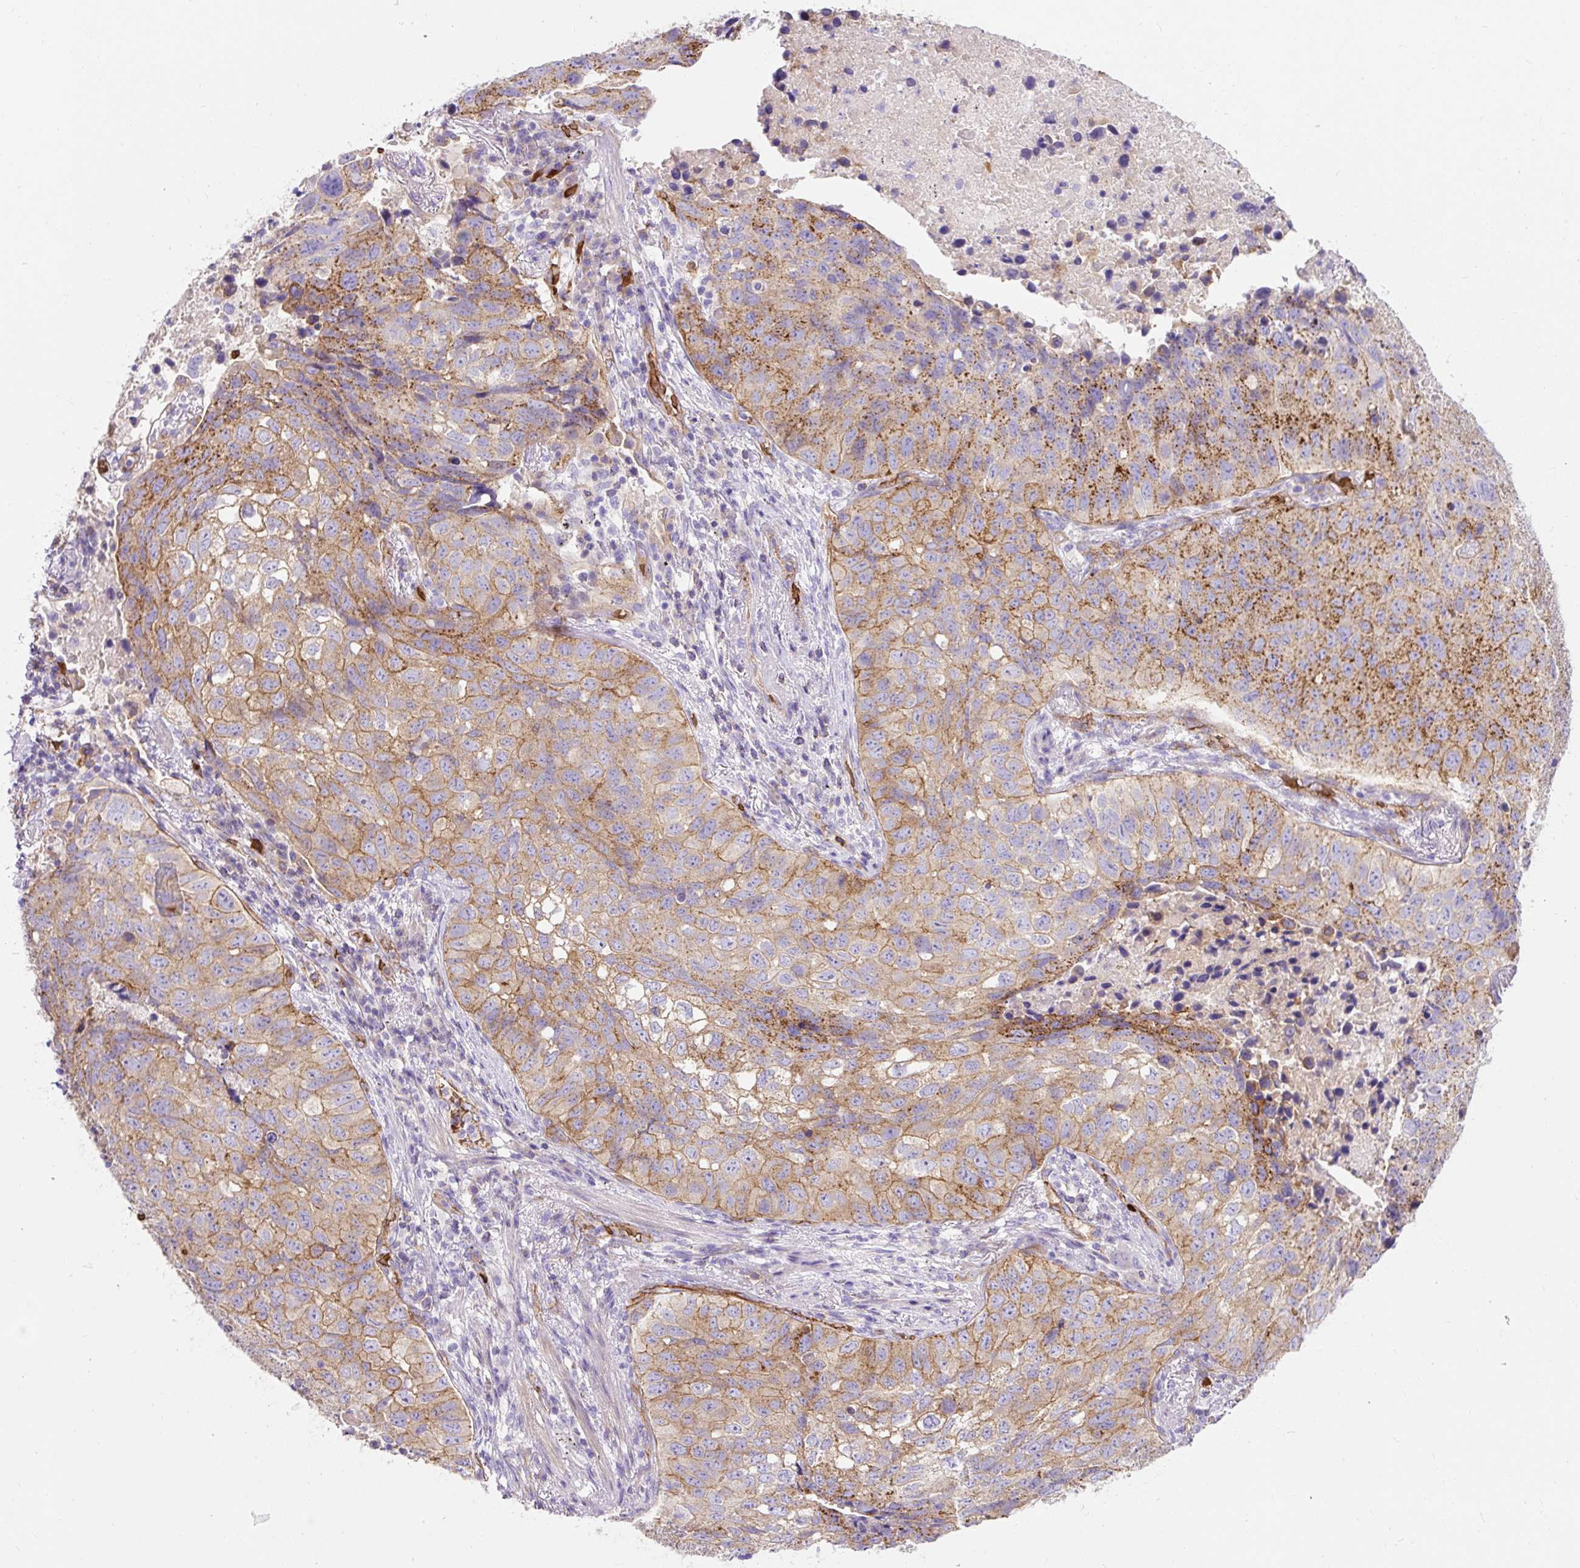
{"staining": {"intensity": "strong", "quantity": "25%-75%", "location": "cytoplasmic/membranous"}, "tissue": "lung cancer", "cell_type": "Tumor cells", "image_type": "cancer", "snomed": [{"axis": "morphology", "description": "Squamous cell carcinoma, NOS"}, {"axis": "topography", "description": "Lung"}], "caption": "Immunohistochemical staining of human lung cancer demonstrates high levels of strong cytoplasmic/membranous protein expression in approximately 25%-75% of tumor cells.", "gene": "HIP1R", "patient": {"sex": "male", "age": 60}}